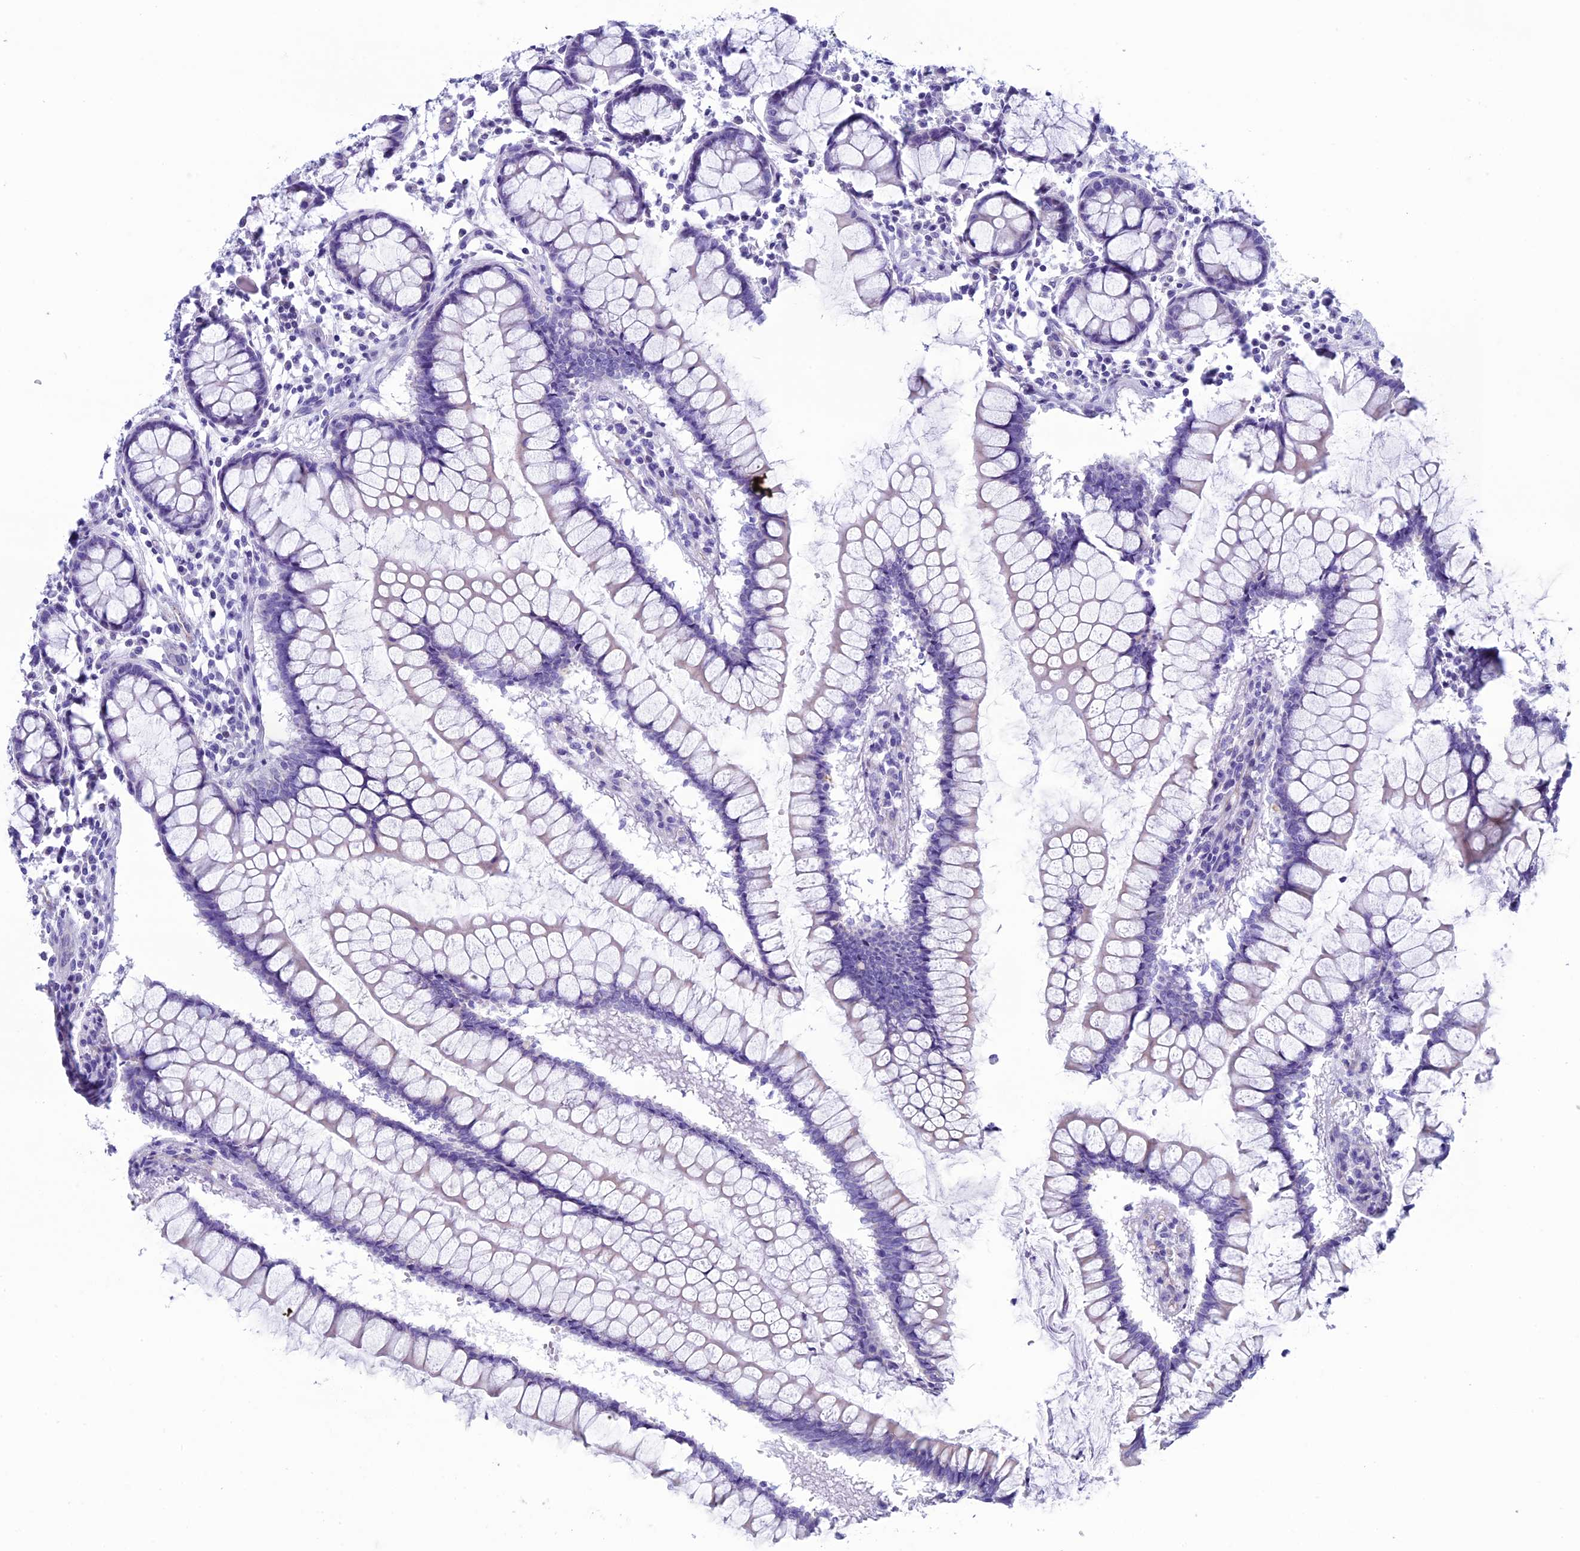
{"staining": {"intensity": "negative", "quantity": "none", "location": "none"}, "tissue": "colon", "cell_type": "Glandular cells", "image_type": "normal", "snomed": [{"axis": "morphology", "description": "Normal tissue, NOS"}, {"axis": "morphology", "description": "Adenocarcinoma, NOS"}, {"axis": "topography", "description": "Colon"}], "caption": "DAB (3,3'-diaminobenzidine) immunohistochemical staining of normal colon exhibits no significant positivity in glandular cells. (Immunohistochemistry, brightfield microscopy, high magnification).", "gene": "FAM169A", "patient": {"sex": "female", "age": 55}}